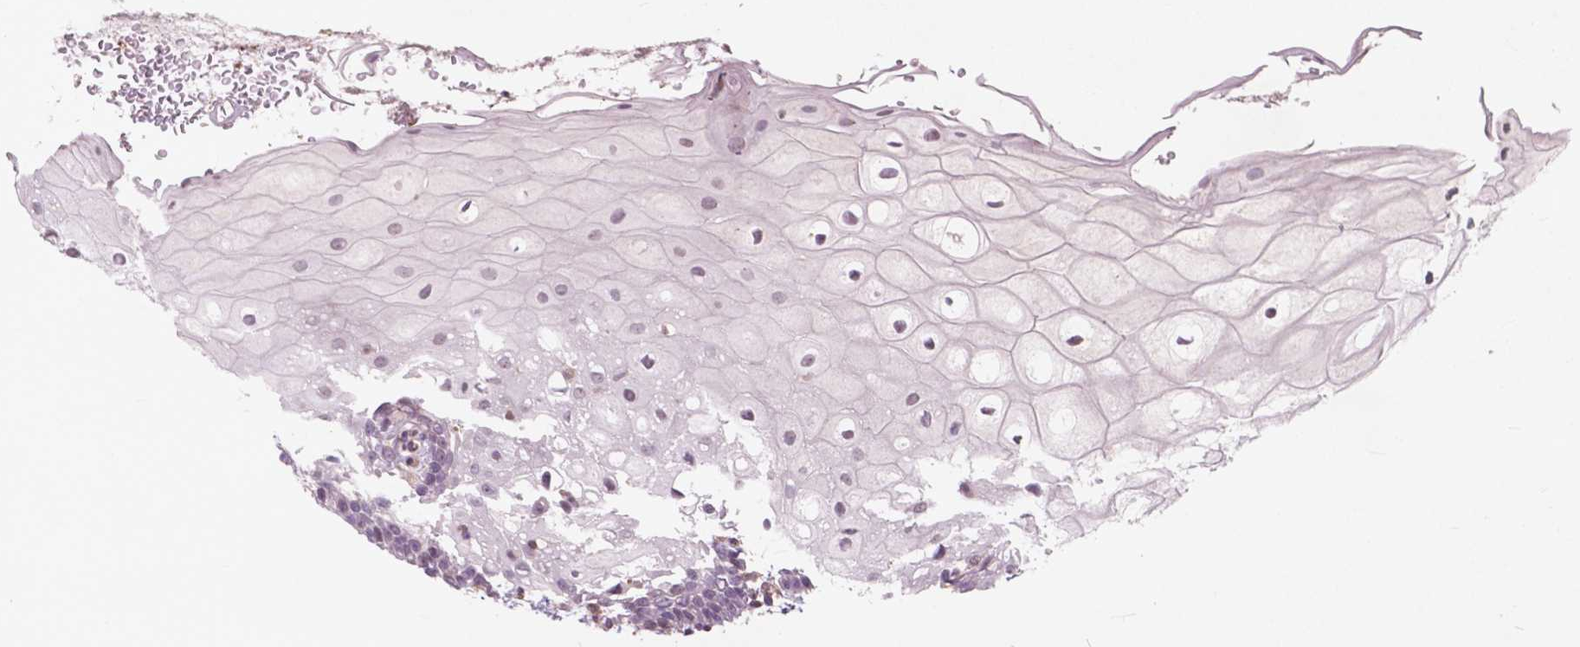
{"staining": {"intensity": "negative", "quantity": "none", "location": "none"}, "tissue": "oral mucosa", "cell_type": "Squamous epithelial cells", "image_type": "normal", "snomed": [{"axis": "morphology", "description": "Normal tissue, NOS"}, {"axis": "morphology", "description": "Squamous cell carcinoma, NOS"}, {"axis": "topography", "description": "Oral tissue"}, {"axis": "topography", "description": "Head-Neck"}], "caption": "Squamous epithelial cells show no significant staining in normal oral mucosa.", "gene": "RFPL4B", "patient": {"sex": "male", "age": 69}}